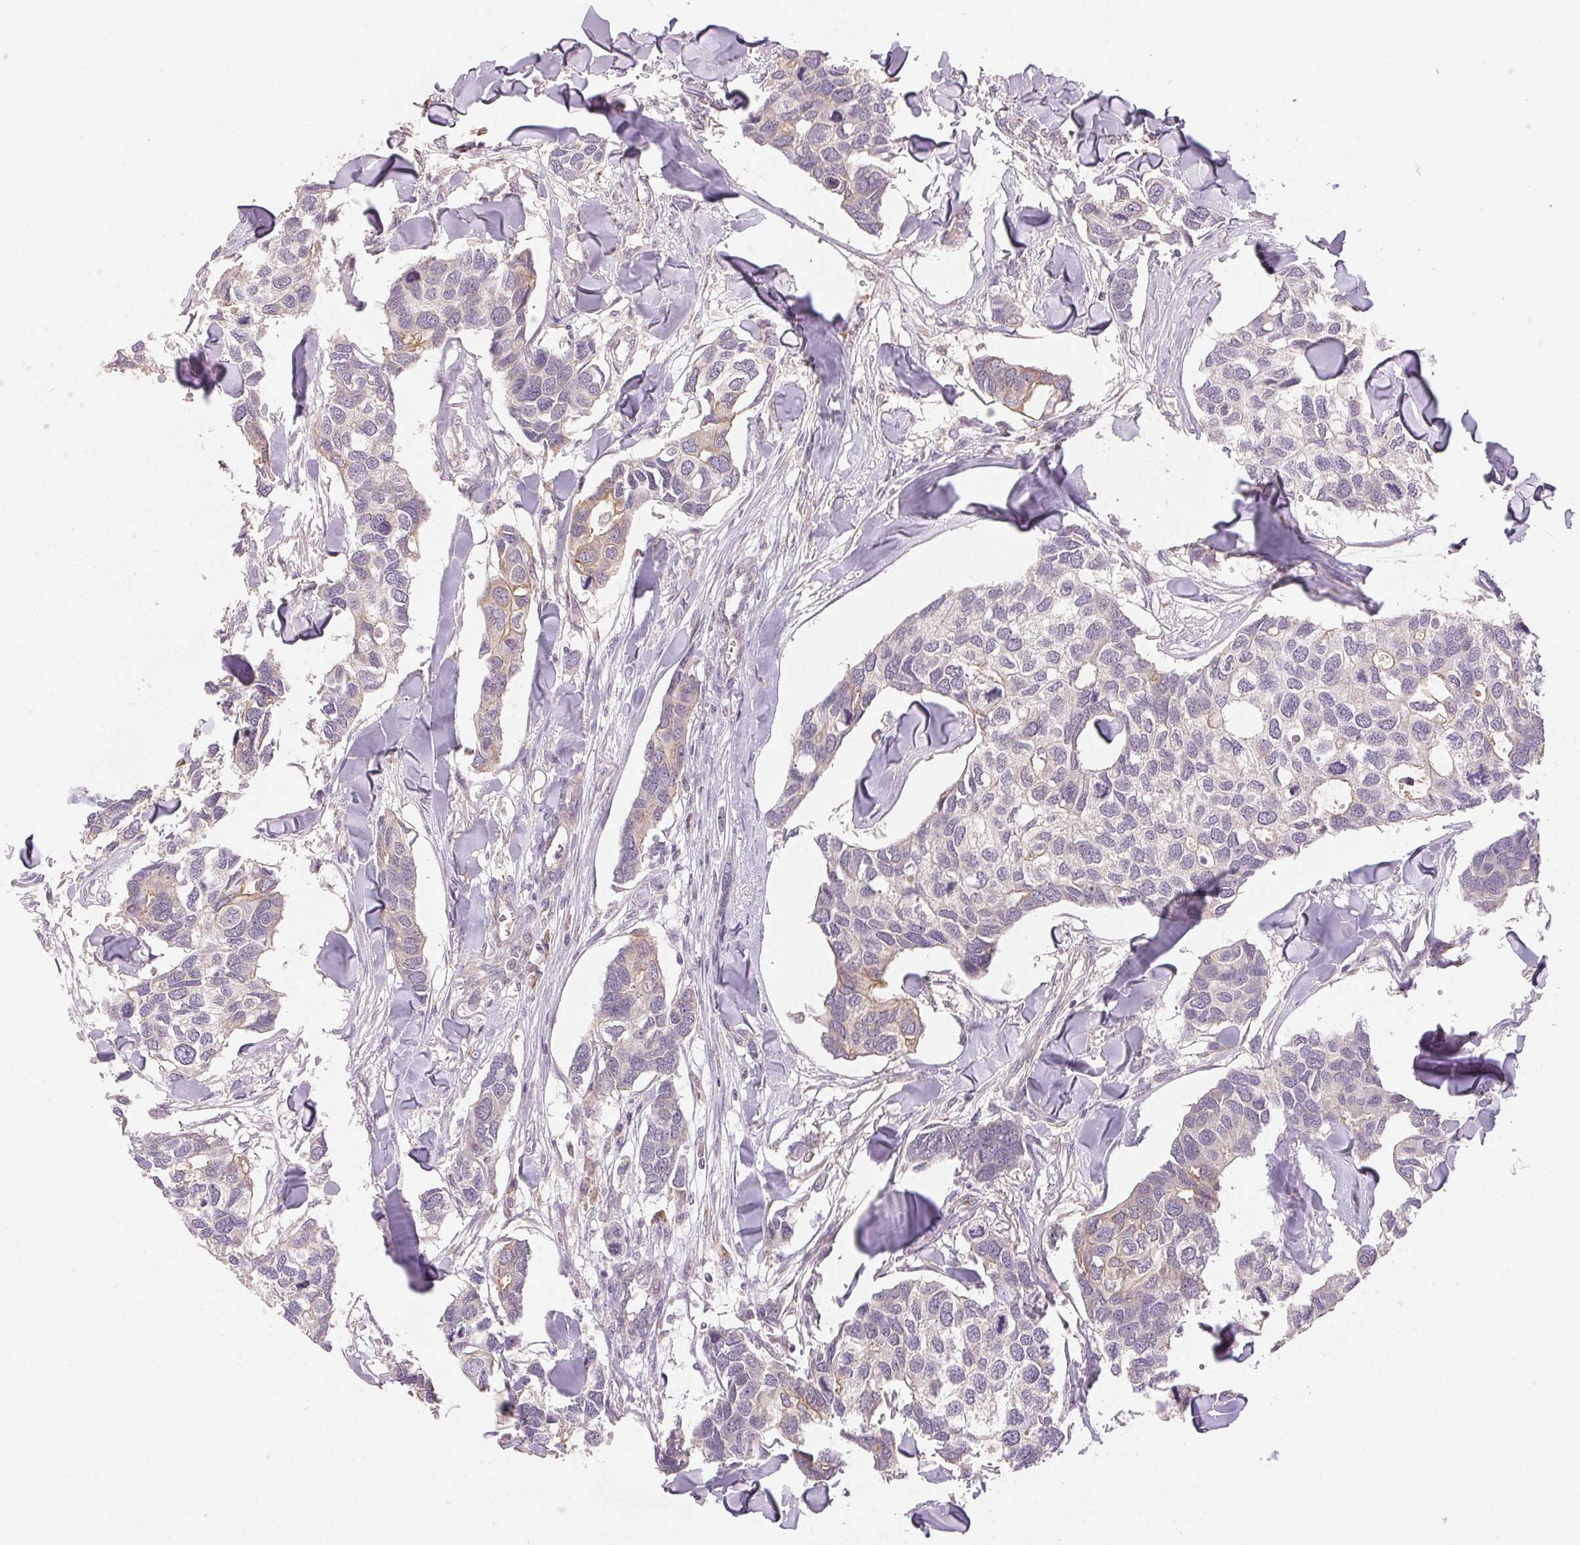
{"staining": {"intensity": "weak", "quantity": "<25%", "location": "cytoplasmic/membranous"}, "tissue": "breast cancer", "cell_type": "Tumor cells", "image_type": "cancer", "snomed": [{"axis": "morphology", "description": "Duct carcinoma"}, {"axis": "topography", "description": "Breast"}], "caption": "The photomicrograph shows no significant staining in tumor cells of breast cancer. The staining is performed using DAB (3,3'-diaminobenzidine) brown chromogen with nuclei counter-stained in using hematoxylin.", "gene": "MAPKAPK2", "patient": {"sex": "female", "age": 83}}